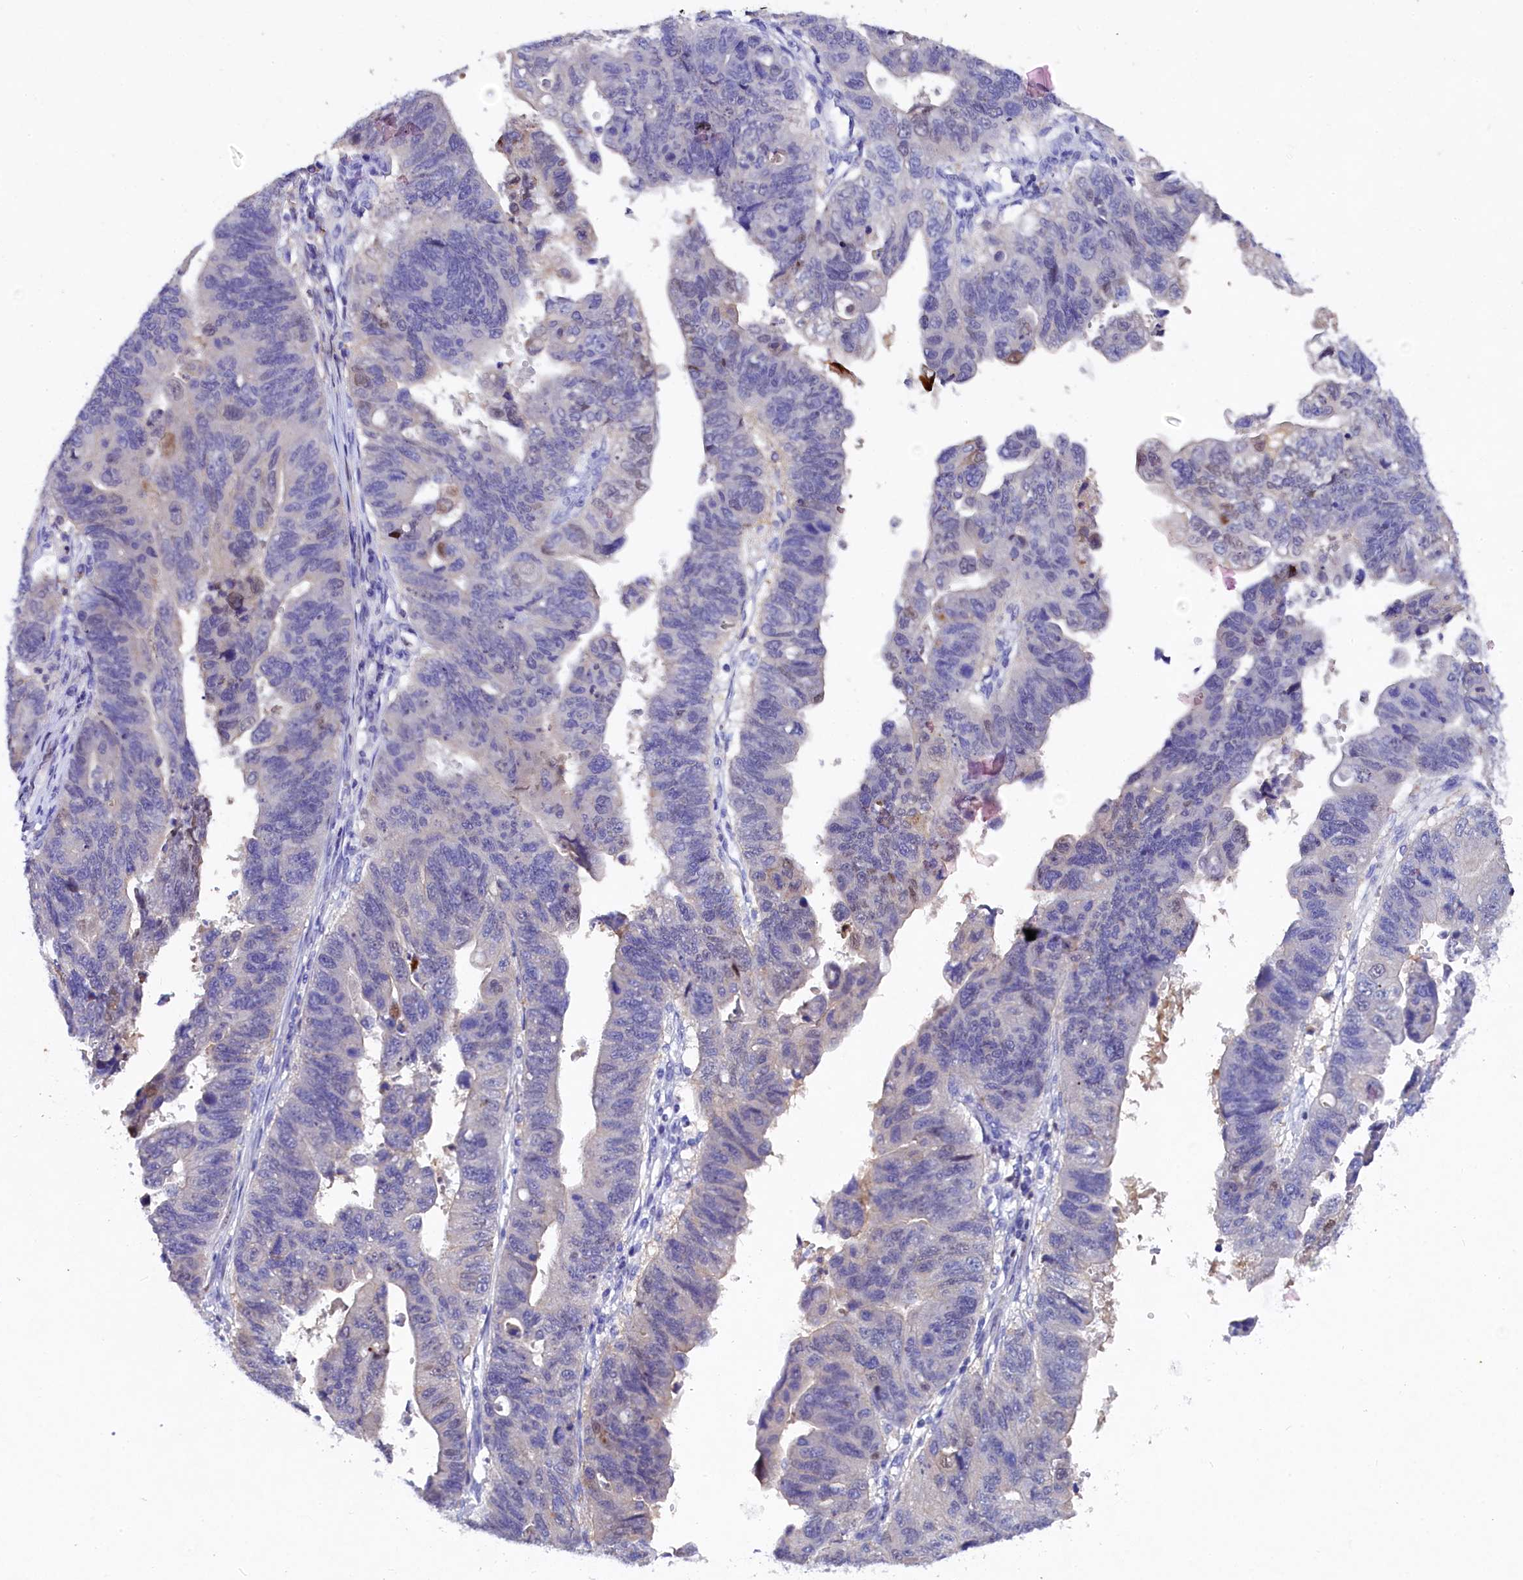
{"staining": {"intensity": "negative", "quantity": "none", "location": "none"}, "tissue": "stomach cancer", "cell_type": "Tumor cells", "image_type": "cancer", "snomed": [{"axis": "morphology", "description": "Adenocarcinoma, NOS"}, {"axis": "topography", "description": "Stomach"}], "caption": "Tumor cells are negative for protein expression in human stomach cancer.", "gene": "TGDS", "patient": {"sex": "male", "age": 59}}